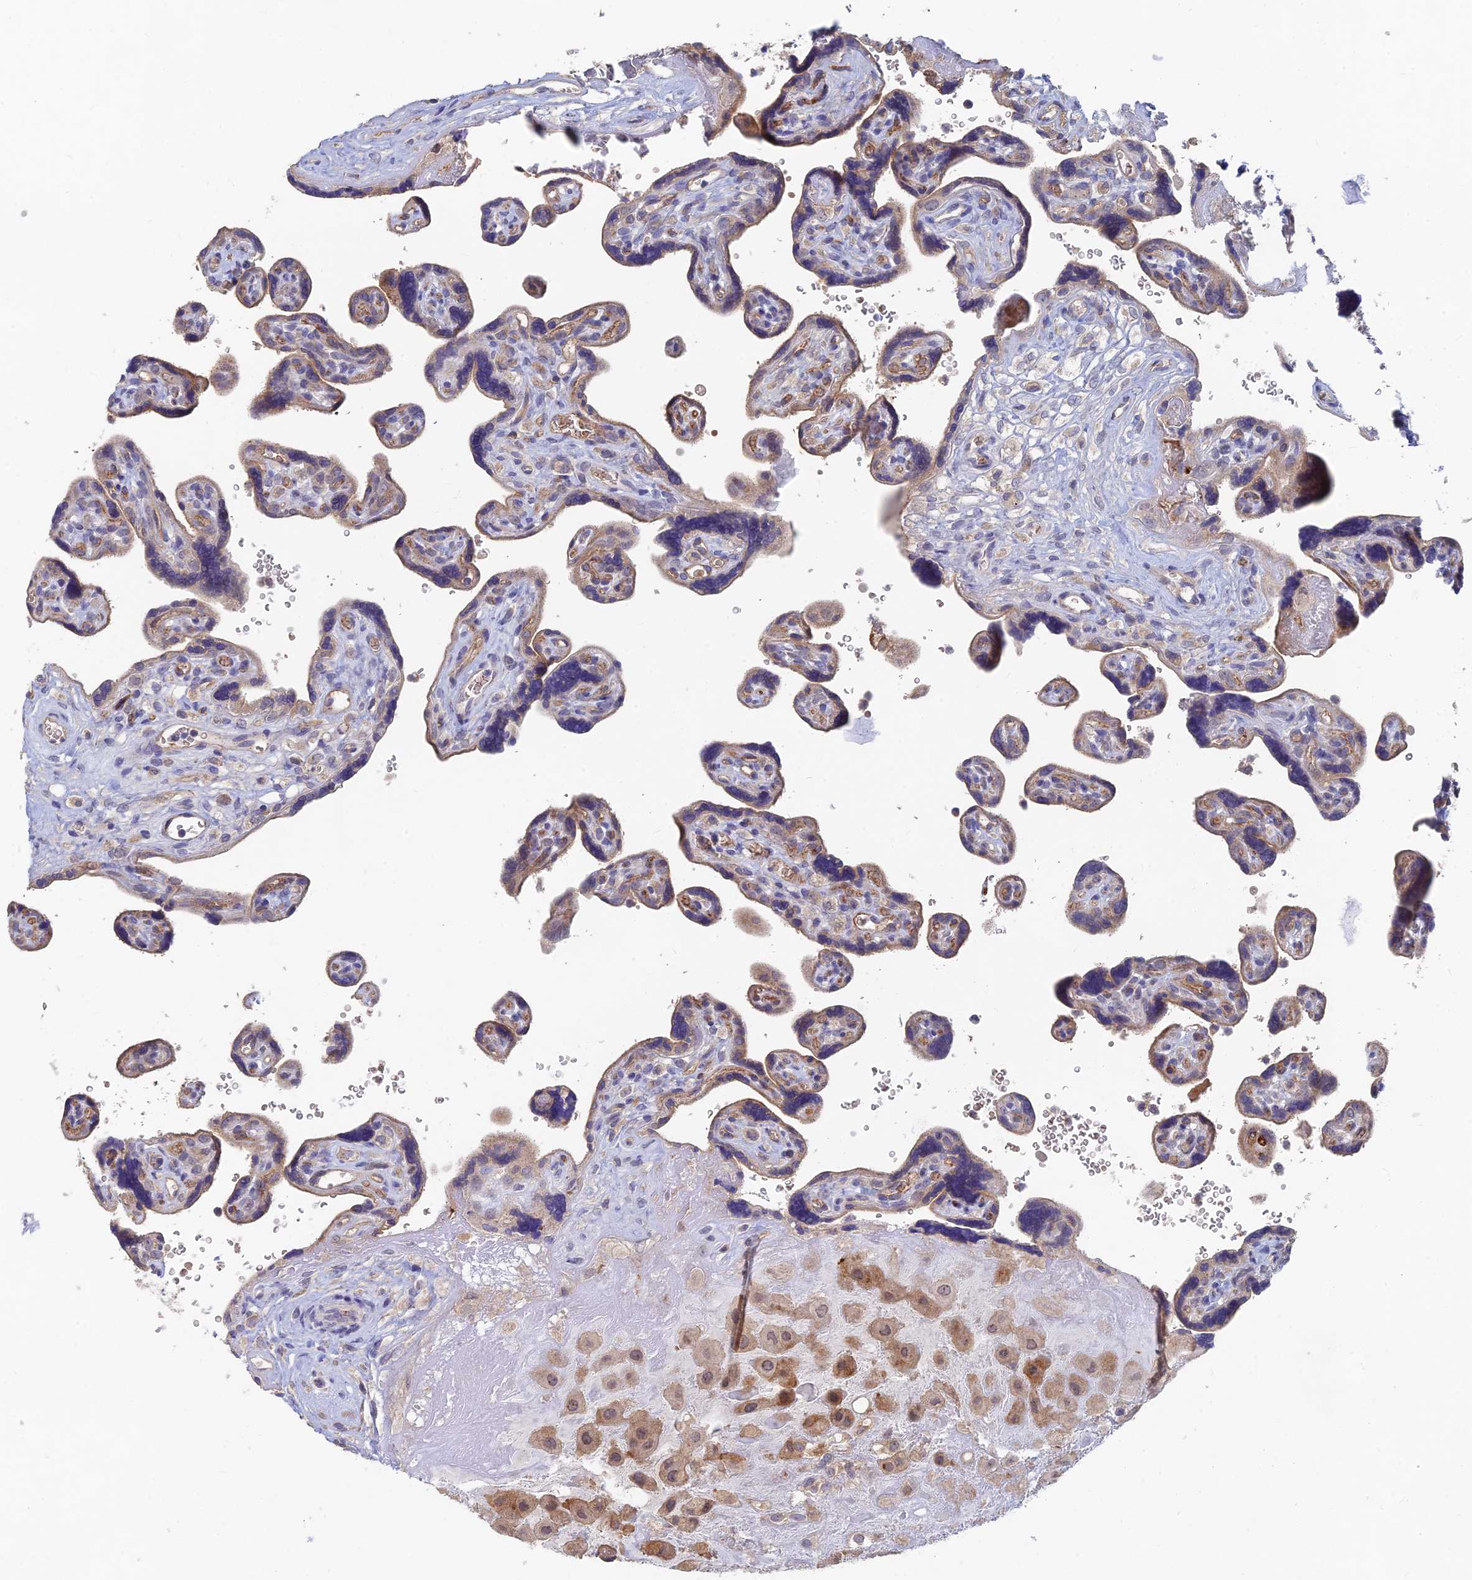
{"staining": {"intensity": "moderate", "quantity": ">75%", "location": "cytoplasmic/membranous"}, "tissue": "placenta", "cell_type": "Decidual cells", "image_type": "normal", "snomed": [{"axis": "morphology", "description": "Normal tissue, NOS"}, {"axis": "topography", "description": "Placenta"}], "caption": "Immunohistochemical staining of unremarkable placenta shows moderate cytoplasmic/membranous protein positivity in approximately >75% of decidual cells.", "gene": "ARRDC1", "patient": {"sex": "female", "age": 39}}